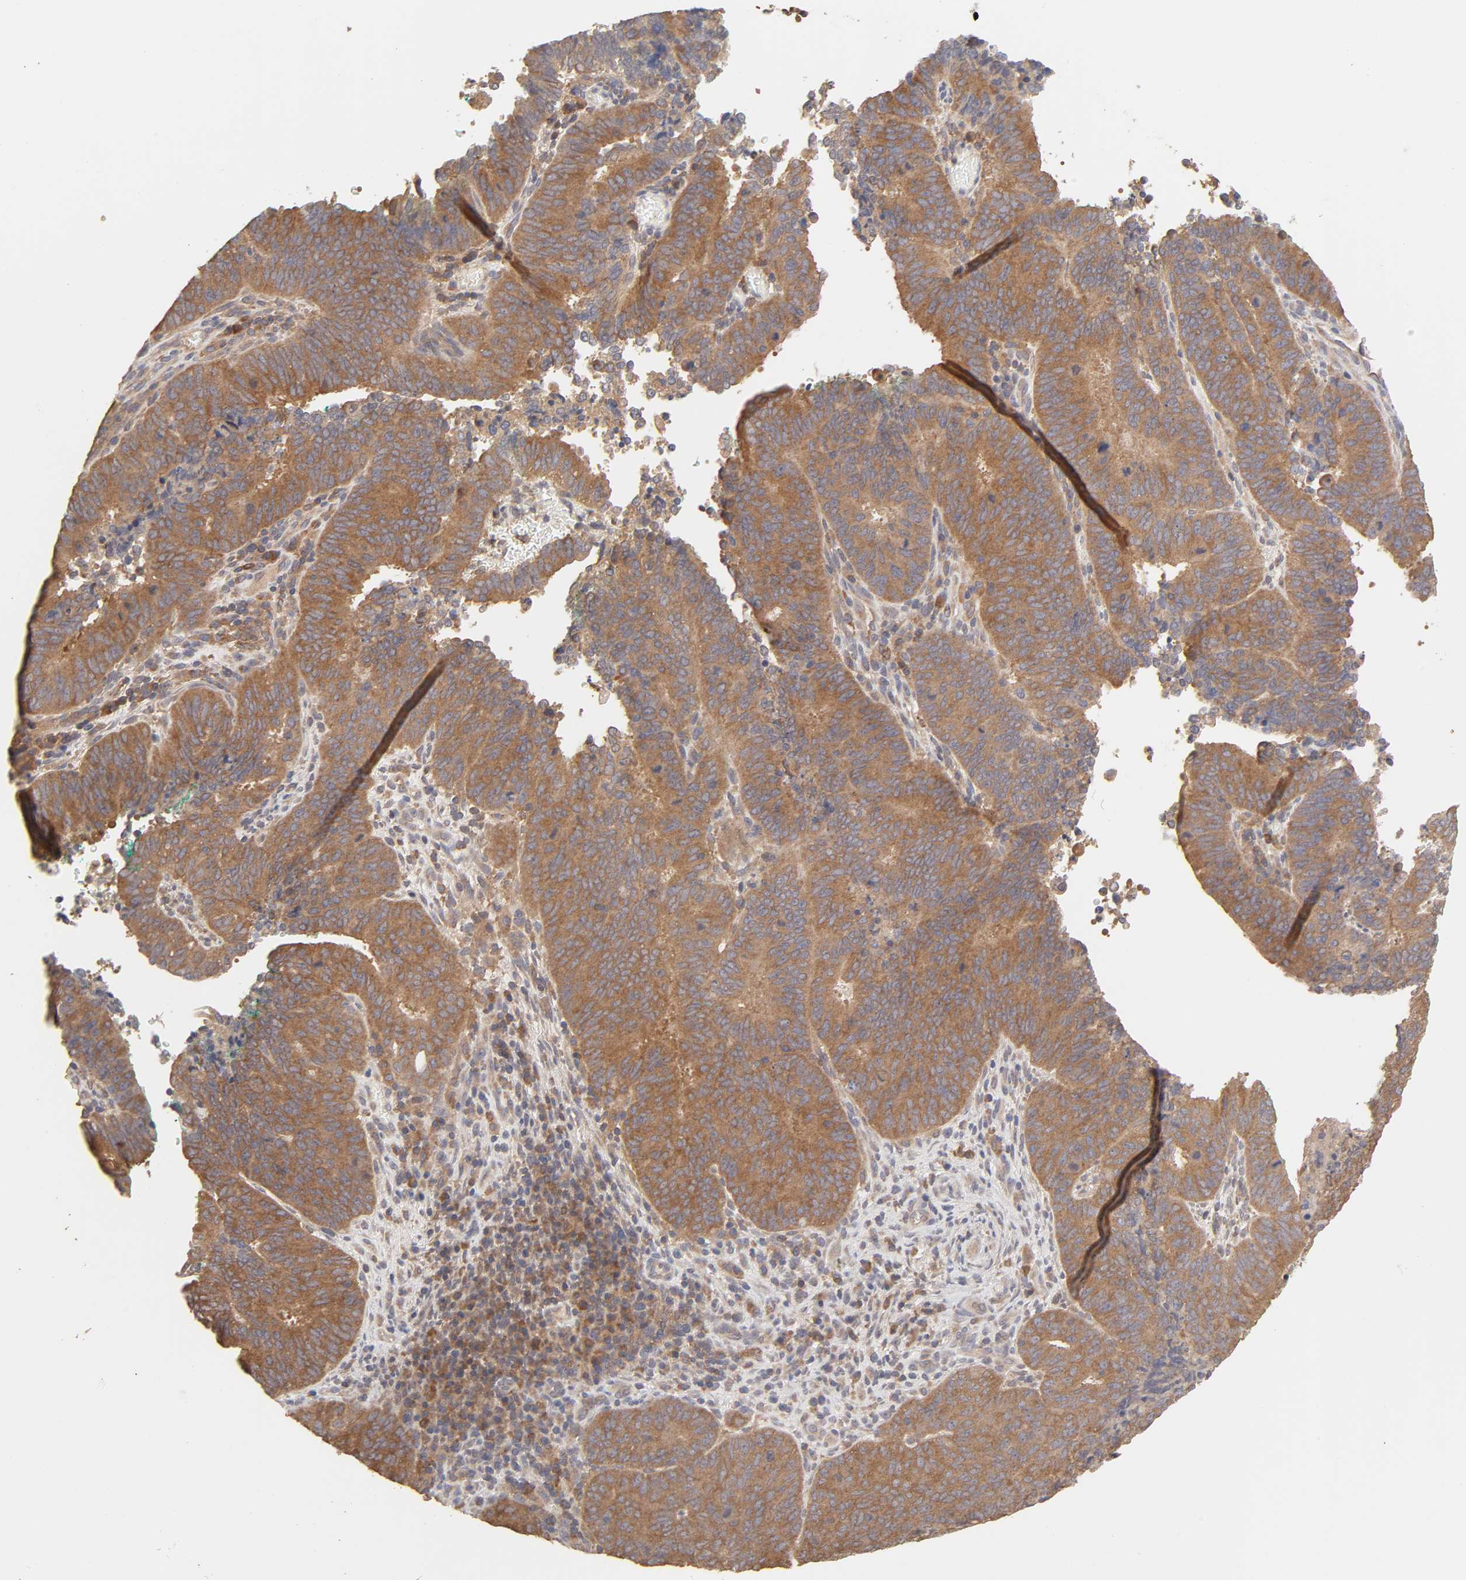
{"staining": {"intensity": "moderate", "quantity": ">75%", "location": "cytoplasmic/membranous"}, "tissue": "cervical cancer", "cell_type": "Tumor cells", "image_type": "cancer", "snomed": [{"axis": "morphology", "description": "Adenocarcinoma, NOS"}, {"axis": "topography", "description": "Cervix"}], "caption": "IHC of cervical cancer (adenocarcinoma) reveals medium levels of moderate cytoplasmic/membranous staining in approximately >75% of tumor cells.", "gene": "AP1G2", "patient": {"sex": "female", "age": 44}}